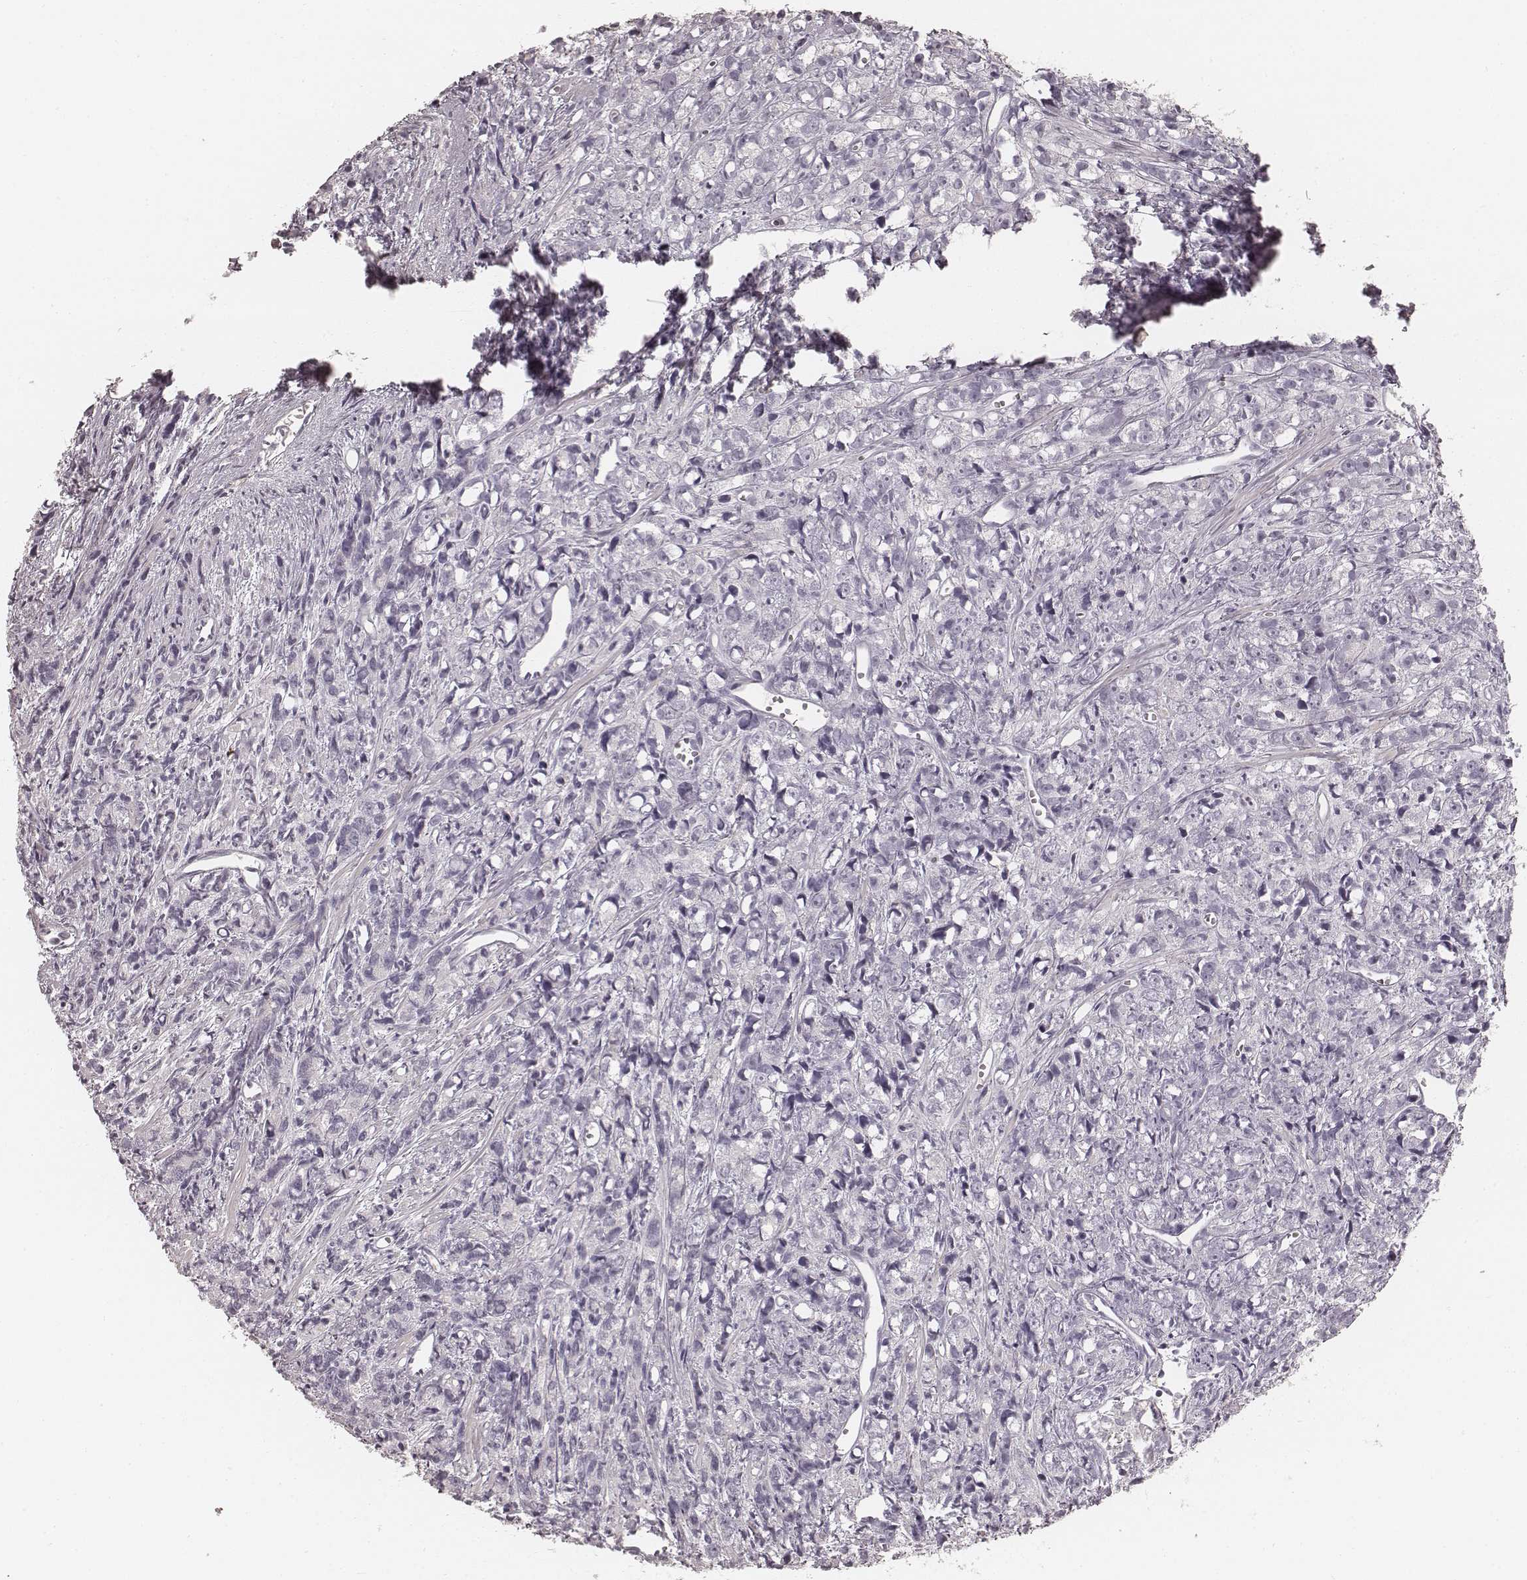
{"staining": {"intensity": "negative", "quantity": "none", "location": "none"}, "tissue": "prostate cancer", "cell_type": "Tumor cells", "image_type": "cancer", "snomed": [{"axis": "morphology", "description": "Adenocarcinoma, High grade"}, {"axis": "topography", "description": "Prostate"}], "caption": "Tumor cells are negative for protein expression in human high-grade adenocarcinoma (prostate).", "gene": "FMNL2", "patient": {"sex": "male", "age": 77}}